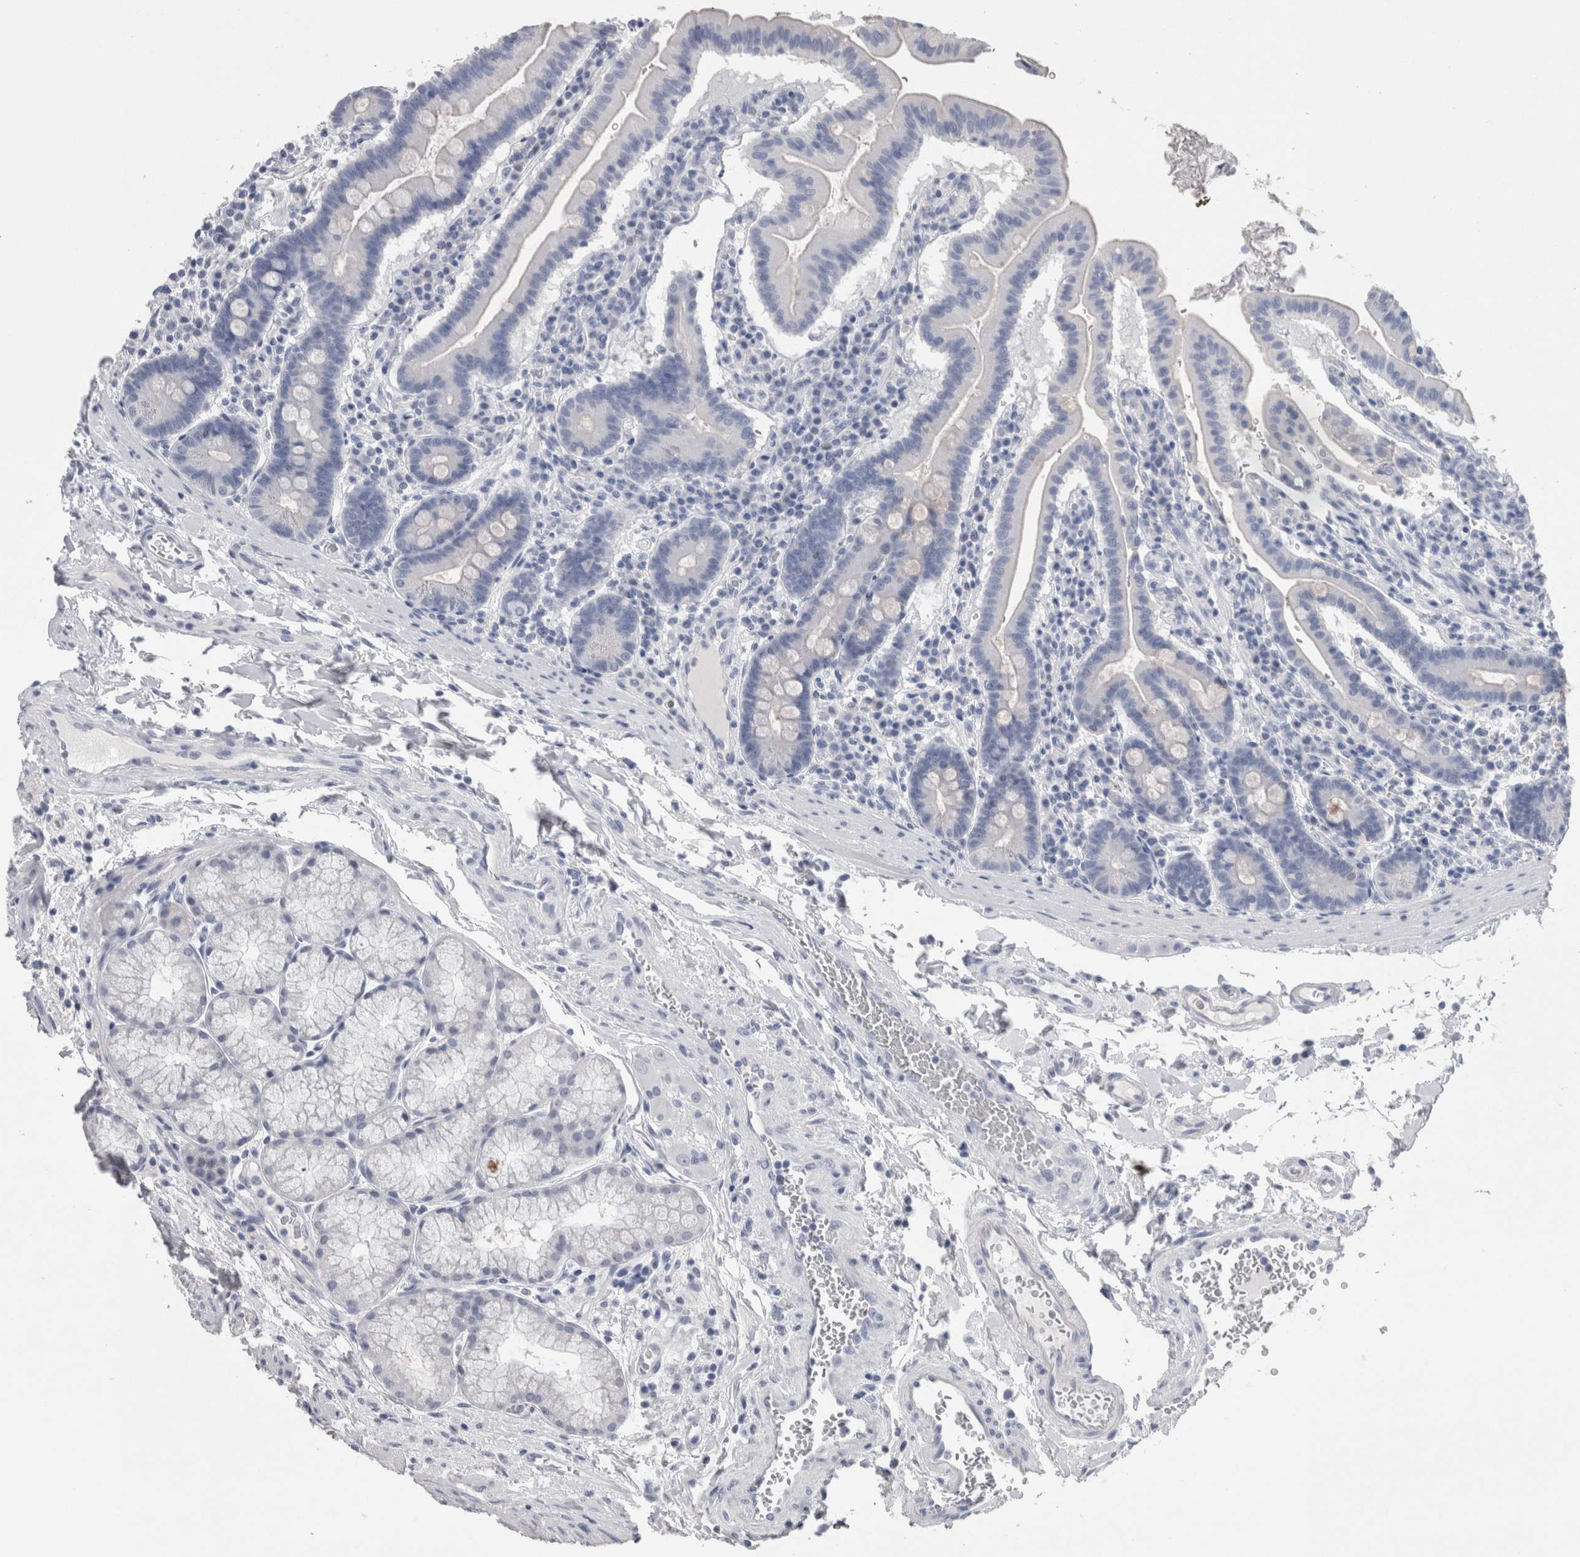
{"staining": {"intensity": "negative", "quantity": "none", "location": "none"}, "tissue": "duodenum", "cell_type": "Glandular cells", "image_type": "normal", "snomed": [{"axis": "morphology", "description": "Normal tissue, NOS"}, {"axis": "morphology", "description": "Adenocarcinoma, NOS"}, {"axis": "topography", "description": "Pancreas"}, {"axis": "topography", "description": "Duodenum"}], "caption": "Micrograph shows no significant protein staining in glandular cells of benign duodenum. (DAB (3,3'-diaminobenzidine) immunohistochemistry (IHC), high magnification).", "gene": "CA8", "patient": {"sex": "male", "age": 50}}